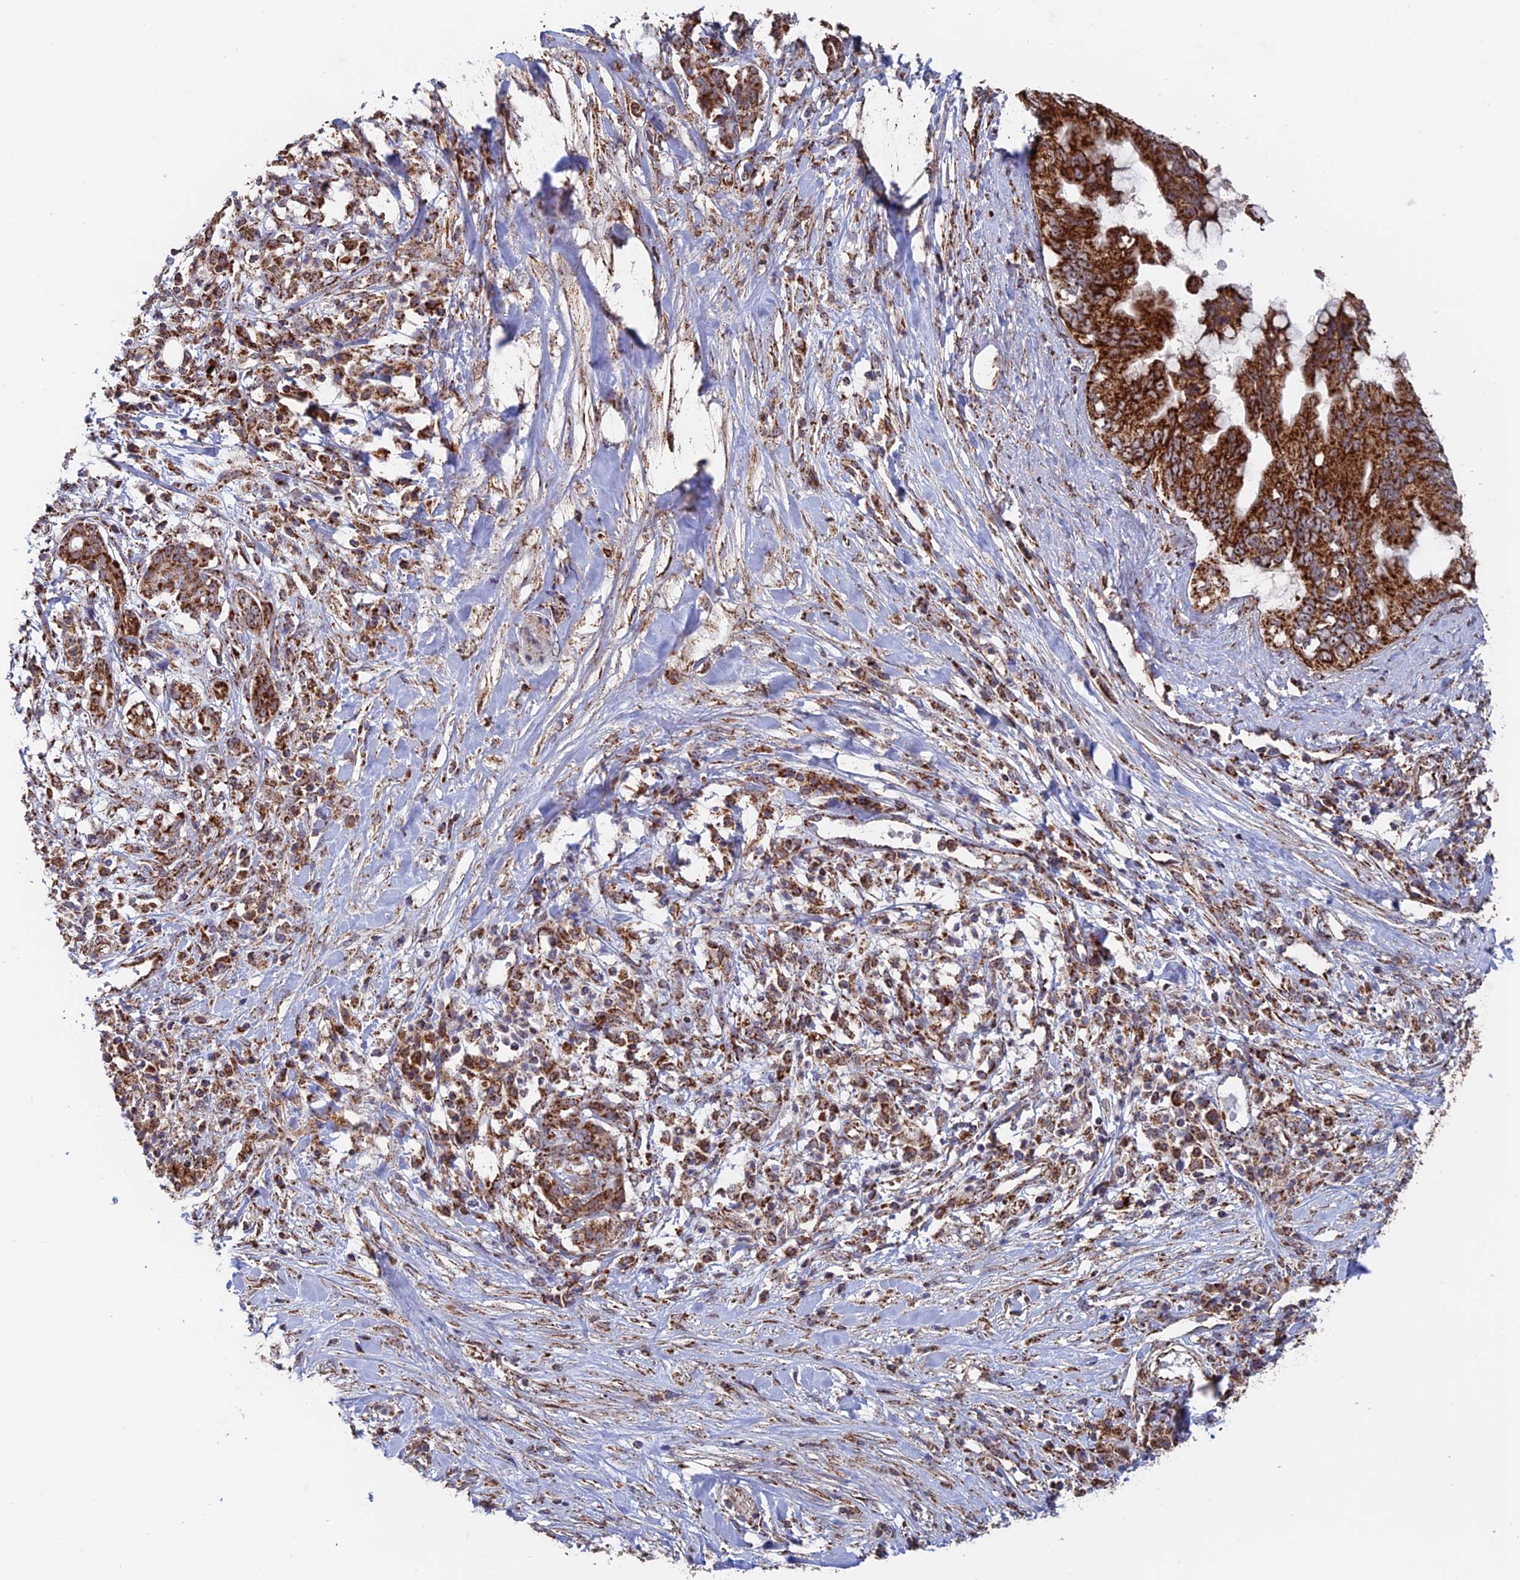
{"staining": {"intensity": "strong", "quantity": ">75%", "location": "cytoplasmic/membranous"}, "tissue": "pancreatic cancer", "cell_type": "Tumor cells", "image_type": "cancer", "snomed": [{"axis": "morphology", "description": "Adenocarcinoma, NOS"}, {"axis": "topography", "description": "Pancreas"}], "caption": "Human pancreatic cancer (adenocarcinoma) stained with a protein marker shows strong staining in tumor cells.", "gene": "DTYMK", "patient": {"sex": "female", "age": 56}}